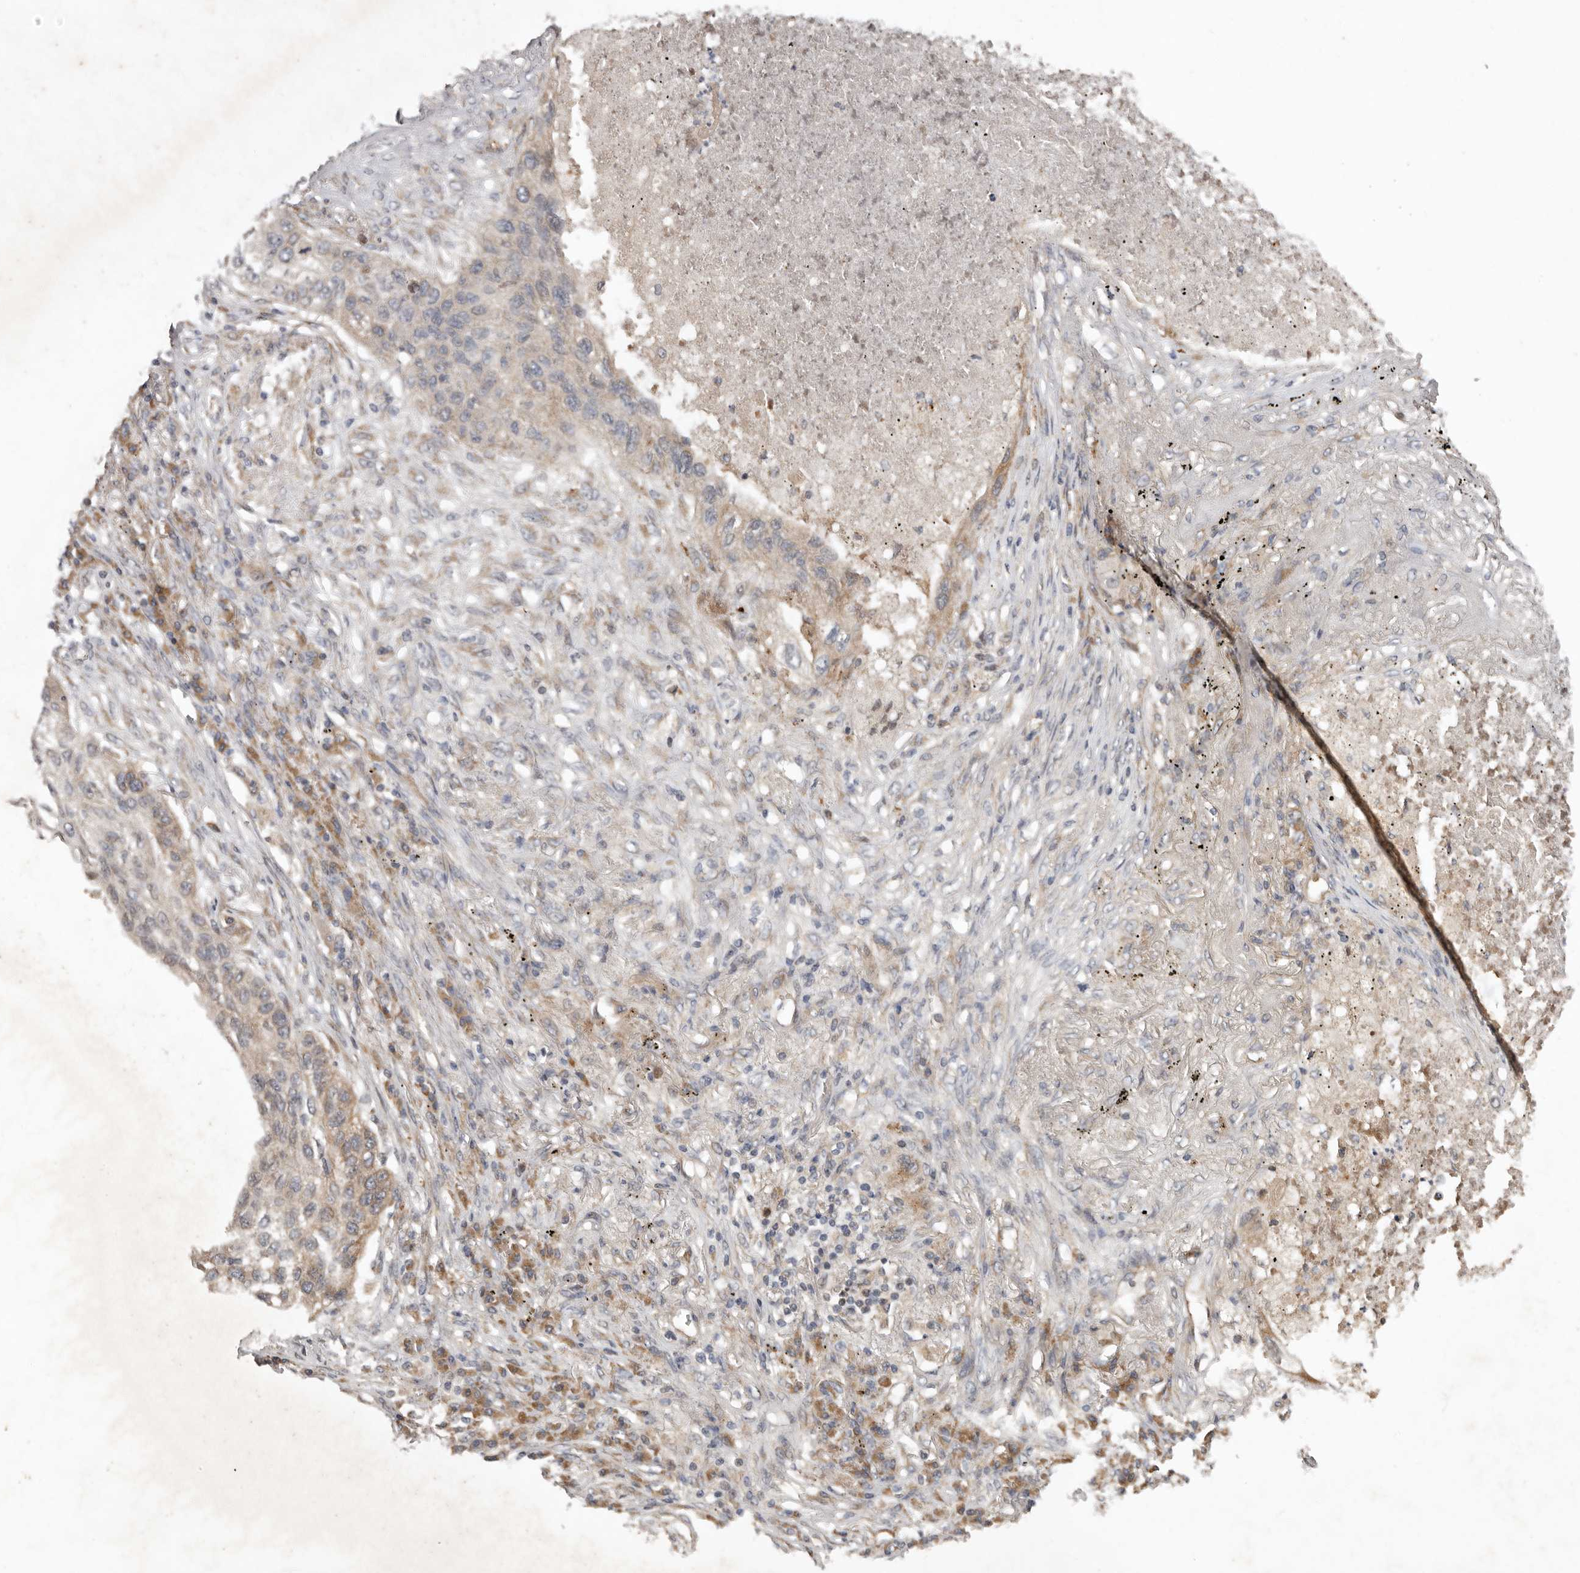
{"staining": {"intensity": "weak", "quantity": "25%-75%", "location": "cytoplasmic/membranous"}, "tissue": "lung cancer", "cell_type": "Tumor cells", "image_type": "cancer", "snomed": [{"axis": "morphology", "description": "Squamous cell carcinoma, NOS"}, {"axis": "topography", "description": "Lung"}], "caption": "This is an image of IHC staining of lung squamous cell carcinoma, which shows weak staining in the cytoplasmic/membranous of tumor cells.", "gene": "CHML", "patient": {"sex": "female", "age": 63}}